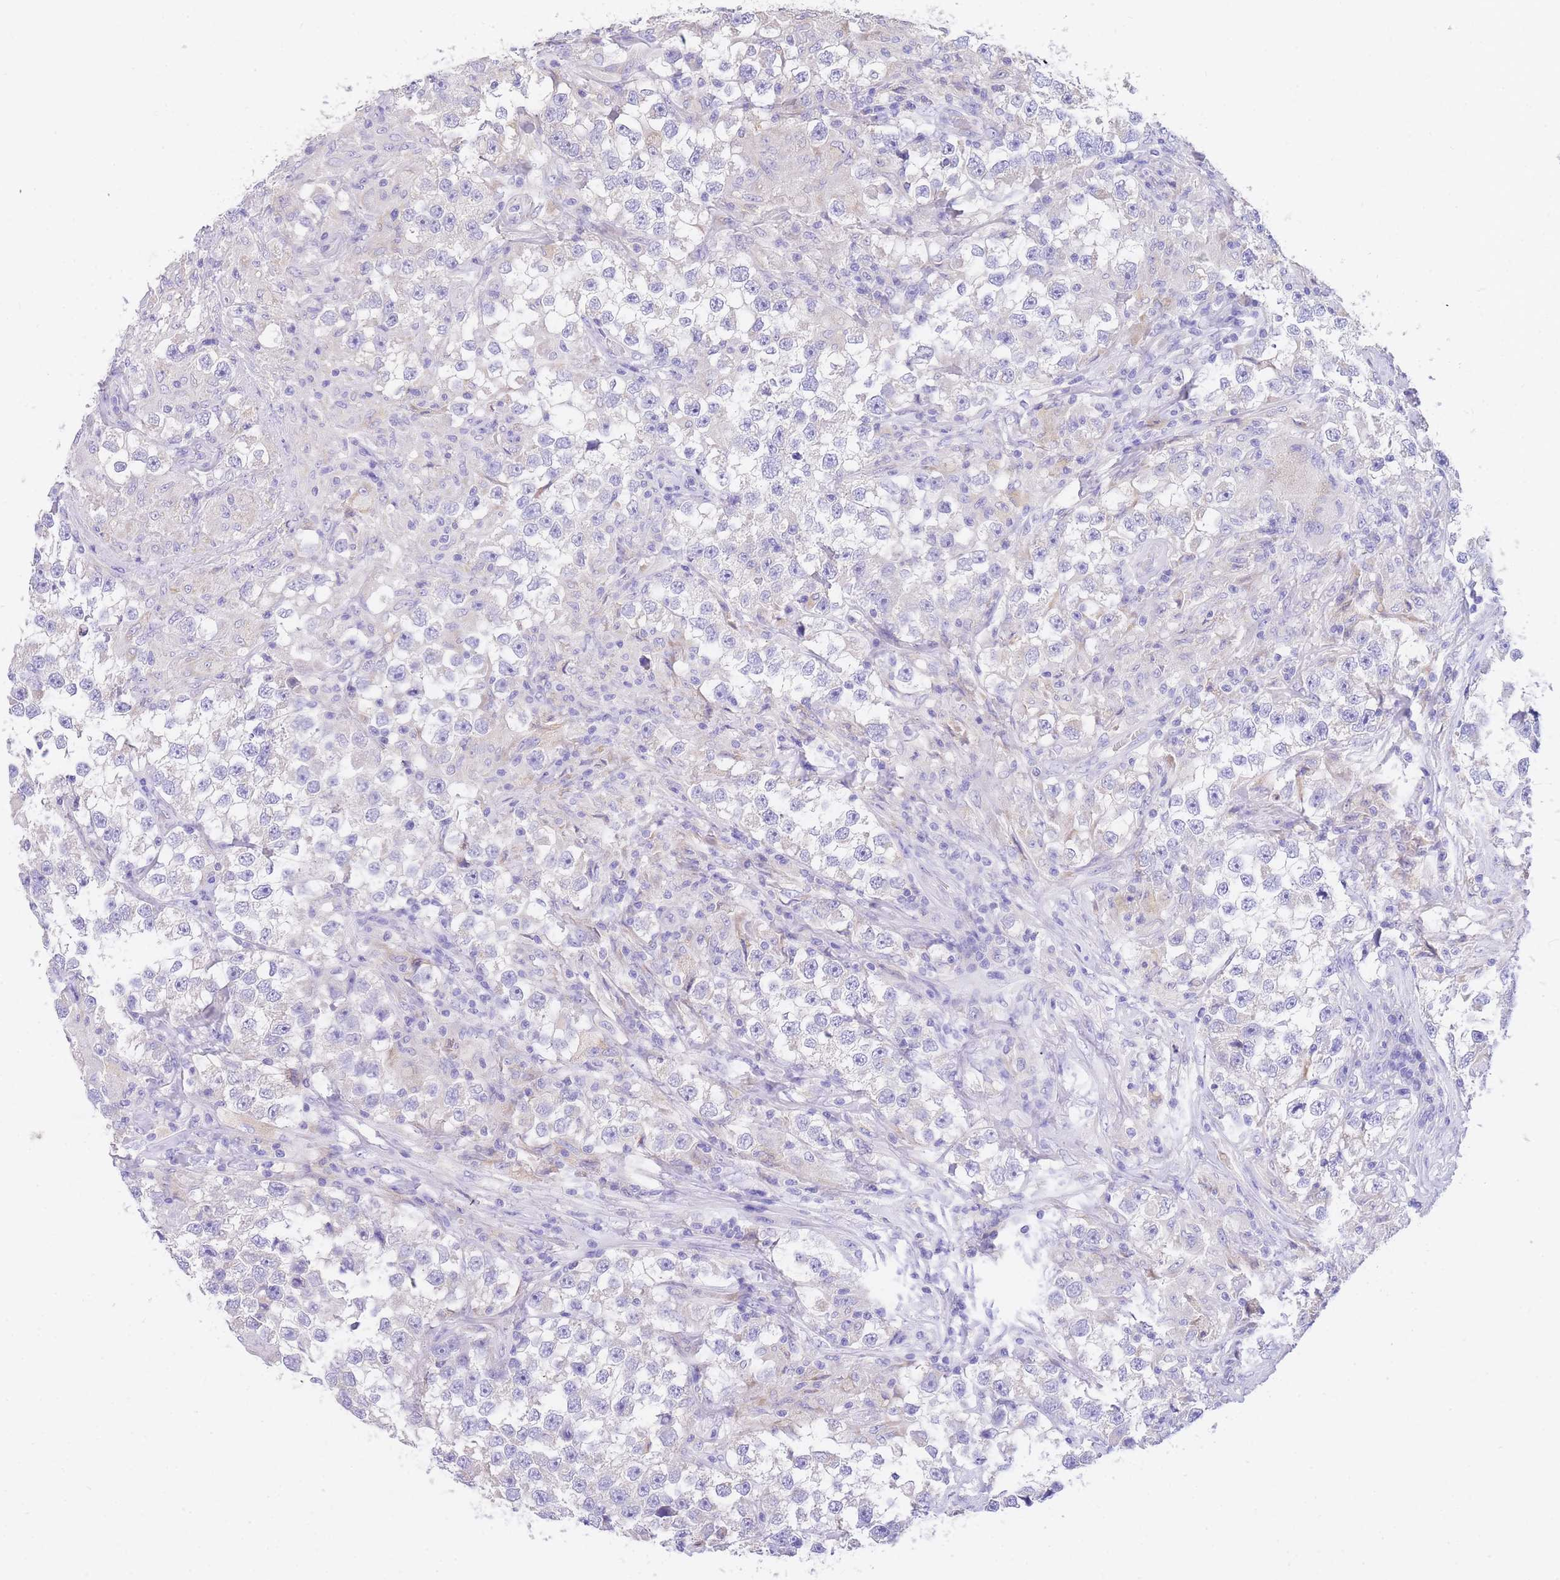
{"staining": {"intensity": "negative", "quantity": "none", "location": "none"}, "tissue": "testis cancer", "cell_type": "Tumor cells", "image_type": "cancer", "snomed": [{"axis": "morphology", "description": "Seminoma, NOS"}, {"axis": "topography", "description": "Testis"}], "caption": "IHC histopathology image of neoplastic tissue: testis seminoma stained with DAB shows no significant protein expression in tumor cells. Brightfield microscopy of IHC stained with DAB (3,3'-diaminobenzidine) (brown) and hematoxylin (blue), captured at high magnification.", "gene": "EPN2", "patient": {"sex": "male", "age": 46}}